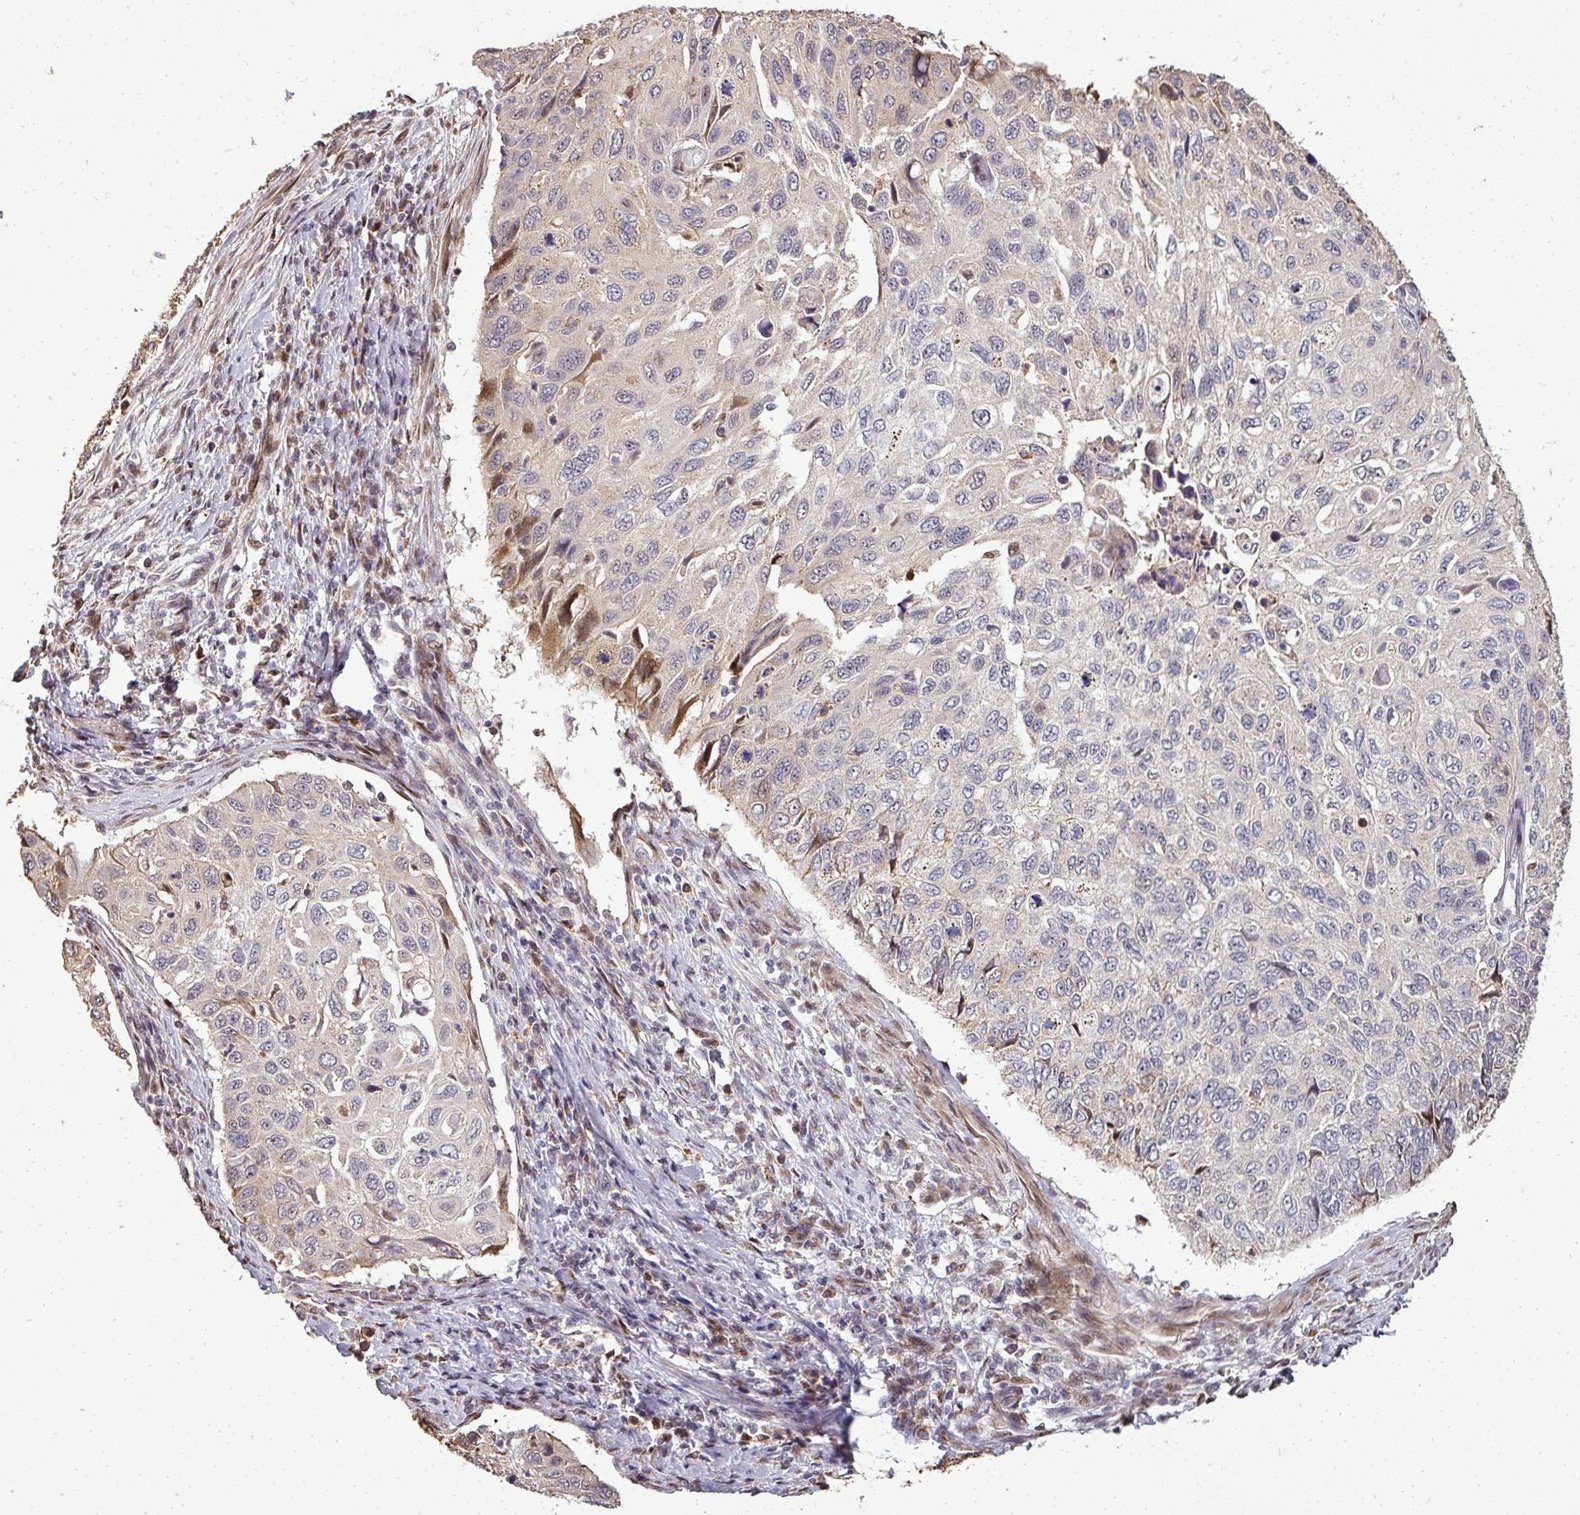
{"staining": {"intensity": "moderate", "quantity": "<25%", "location": "cytoplasmic/membranous,nuclear"}, "tissue": "cervical cancer", "cell_type": "Tumor cells", "image_type": "cancer", "snomed": [{"axis": "morphology", "description": "Squamous cell carcinoma, NOS"}, {"axis": "topography", "description": "Cervix"}], "caption": "Immunohistochemical staining of cervical squamous cell carcinoma displays low levels of moderate cytoplasmic/membranous and nuclear staining in approximately <25% of tumor cells.", "gene": "PATZ1", "patient": {"sex": "female", "age": 70}}